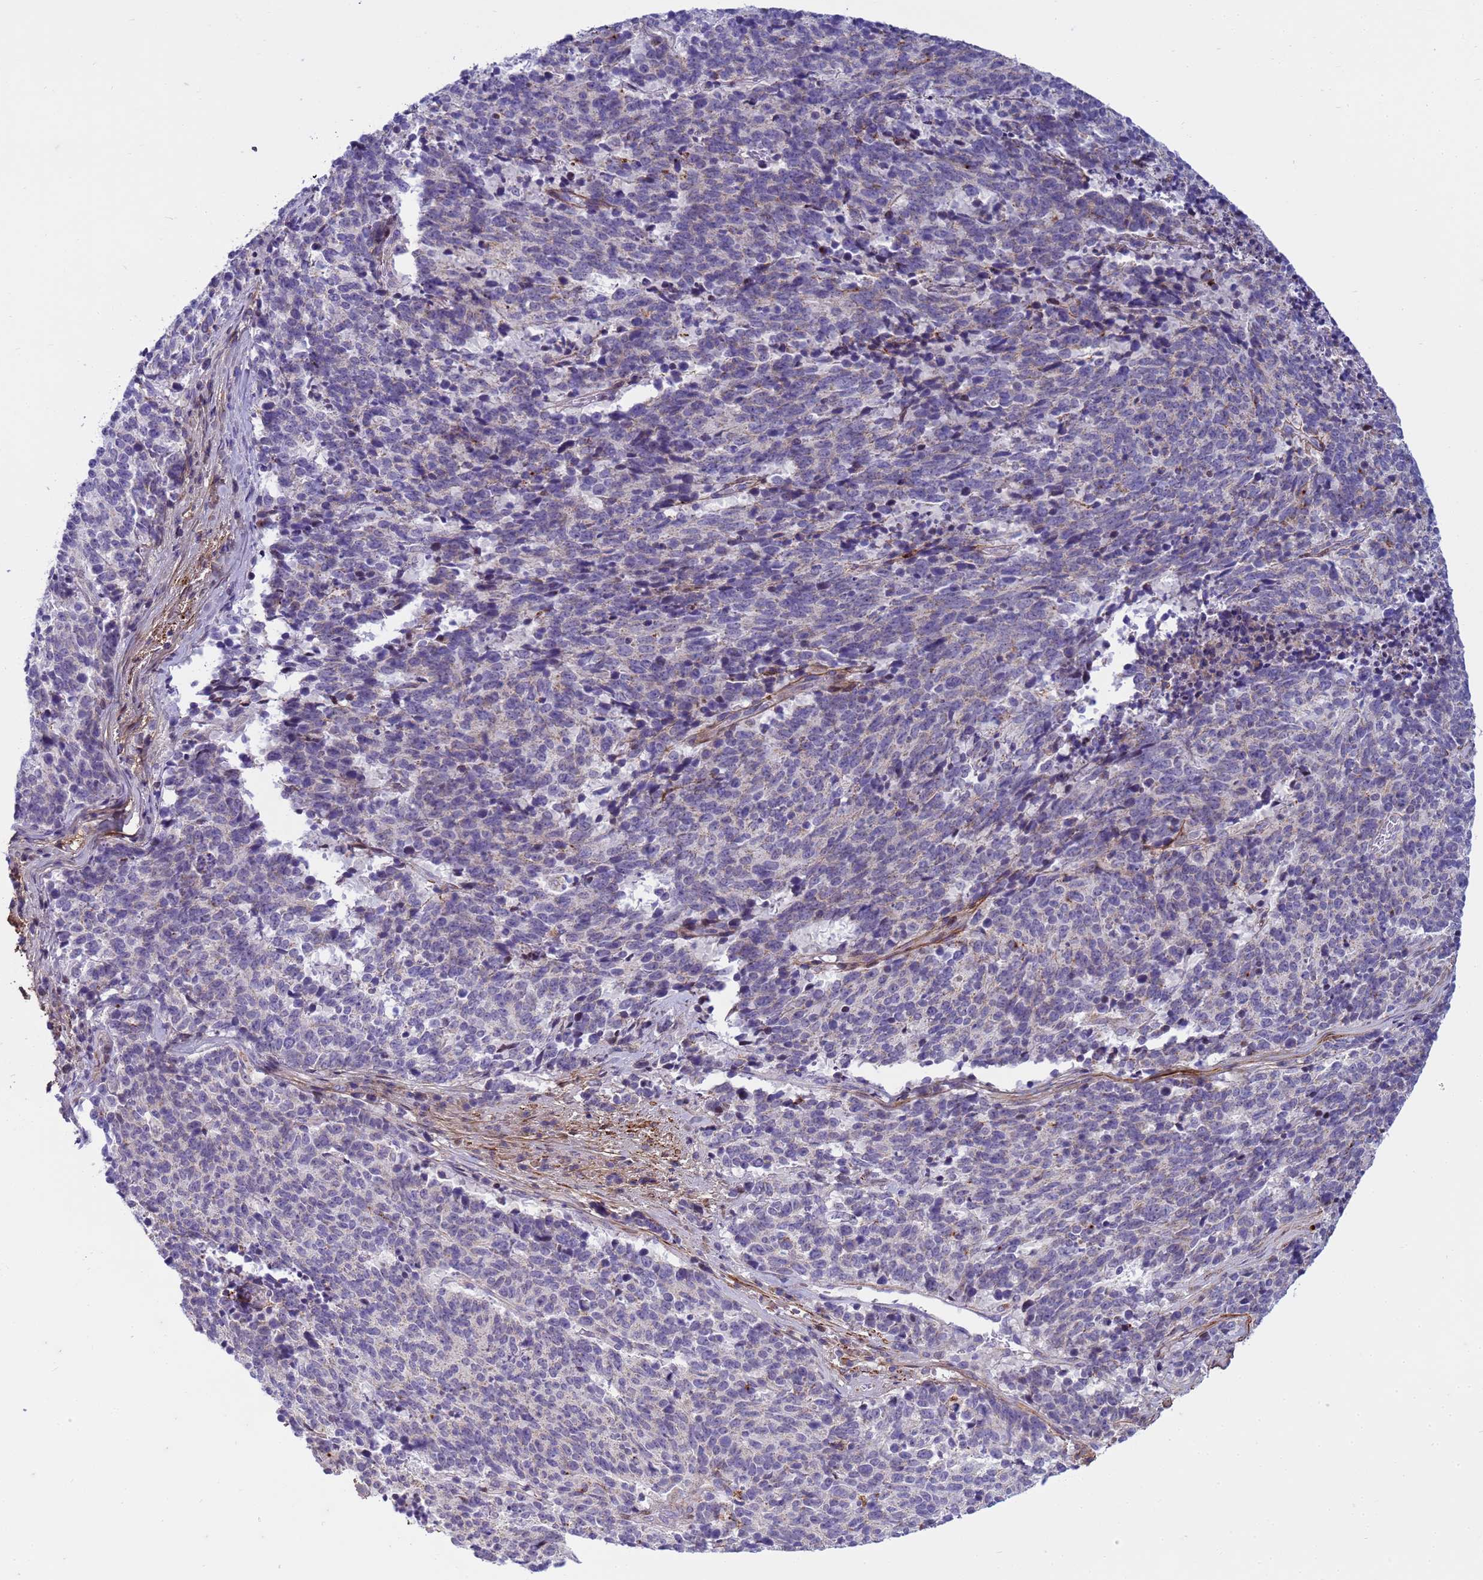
{"staining": {"intensity": "negative", "quantity": "none", "location": "none"}, "tissue": "cervical cancer", "cell_type": "Tumor cells", "image_type": "cancer", "snomed": [{"axis": "morphology", "description": "Squamous cell carcinoma, NOS"}, {"axis": "topography", "description": "Cervix"}], "caption": "Tumor cells are negative for brown protein staining in cervical squamous cell carcinoma.", "gene": "P2RX7", "patient": {"sex": "female", "age": 29}}